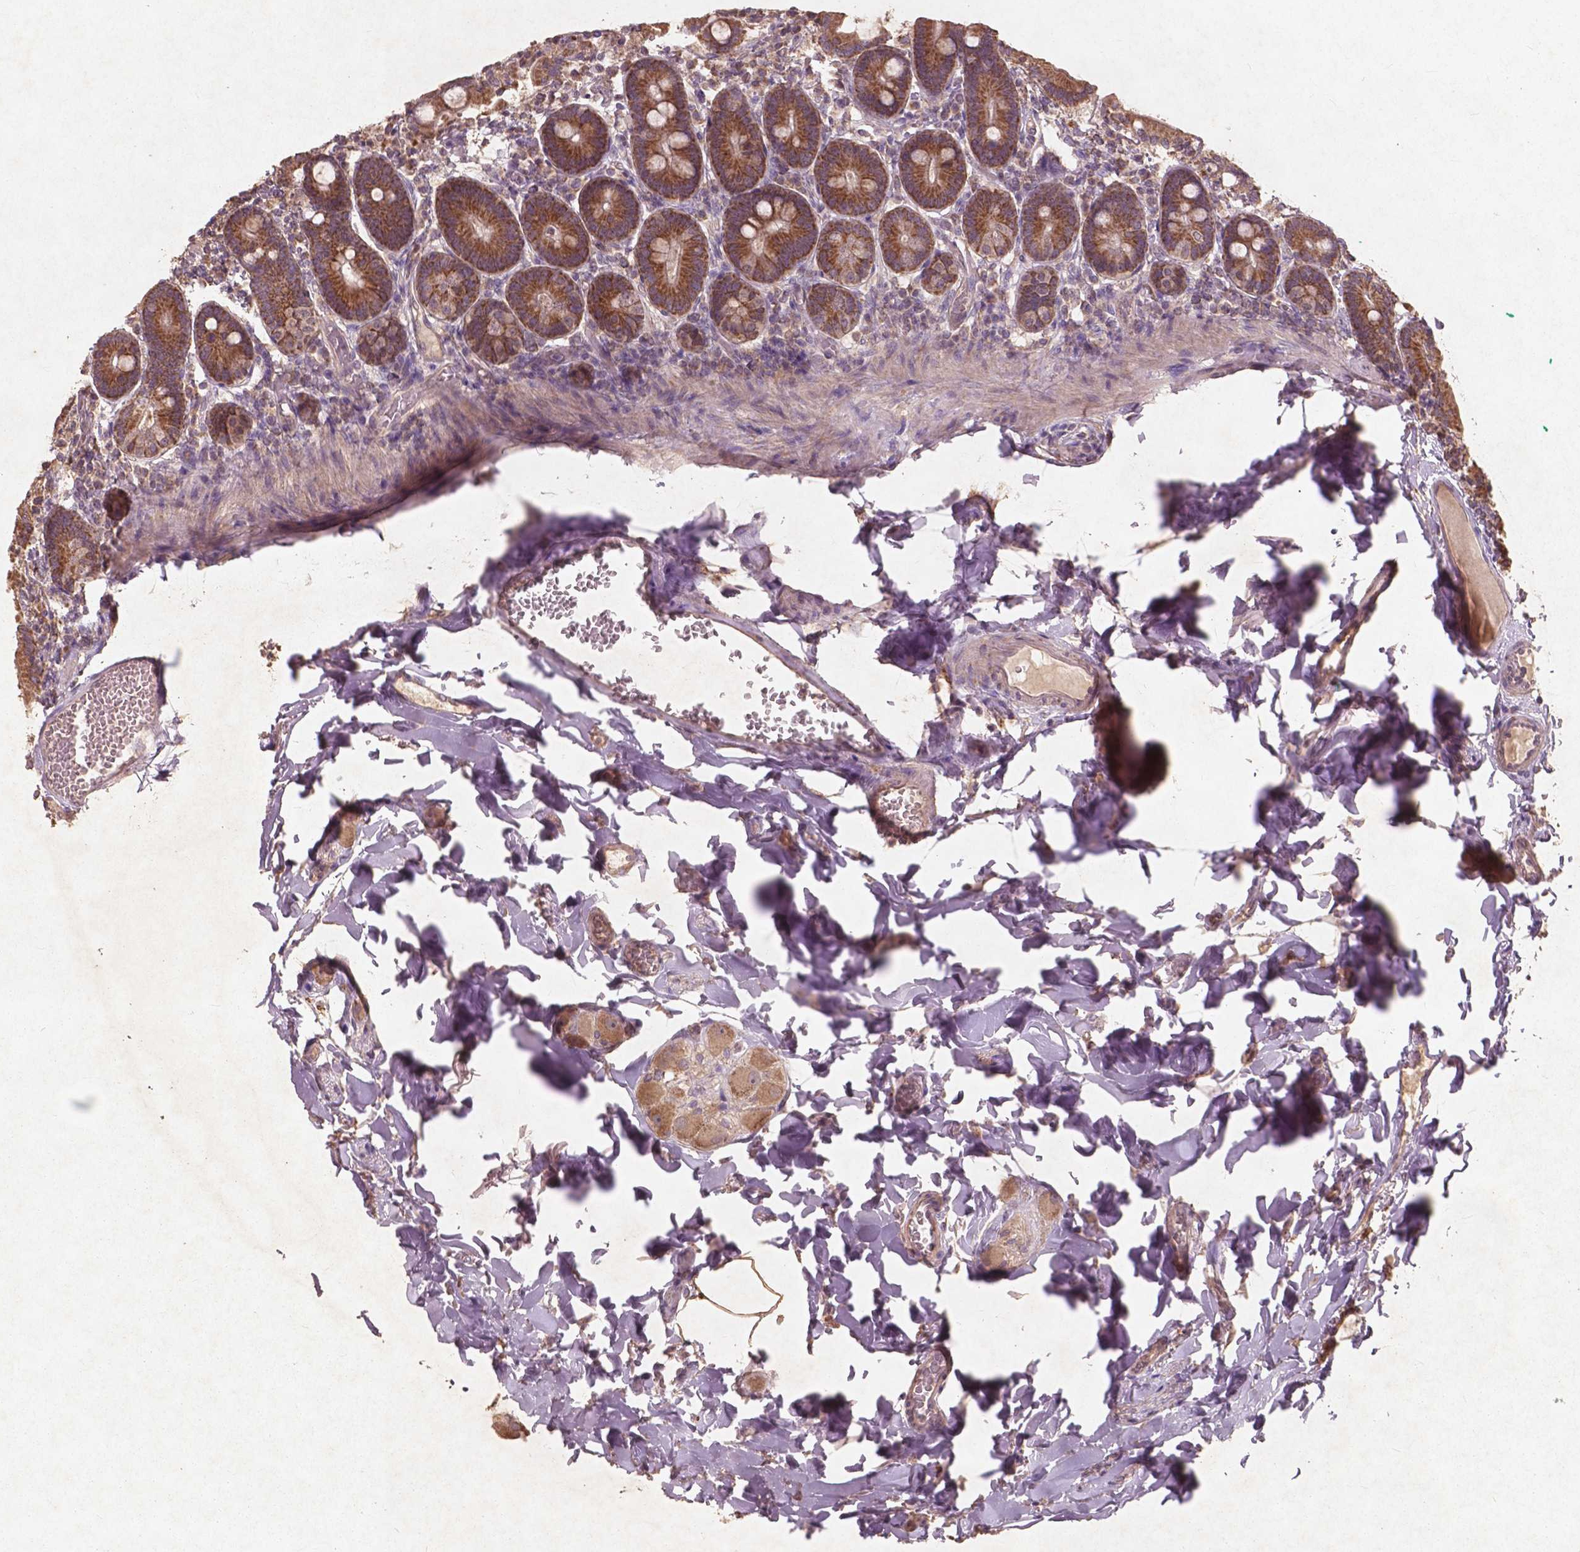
{"staining": {"intensity": "moderate", "quantity": ">75%", "location": "cytoplasmic/membranous"}, "tissue": "duodenum", "cell_type": "Glandular cells", "image_type": "normal", "snomed": [{"axis": "morphology", "description": "Normal tissue, NOS"}, {"axis": "topography", "description": "Duodenum"}], "caption": "Protein staining by immunohistochemistry displays moderate cytoplasmic/membranous positivity in about >75% of glandular cells in normal duodenum. The protein is shown in brown color, while the nuclei are stained blue.", "gene": "ST6GALNAC5", "patient": {"sex": "female", "age": 62}}